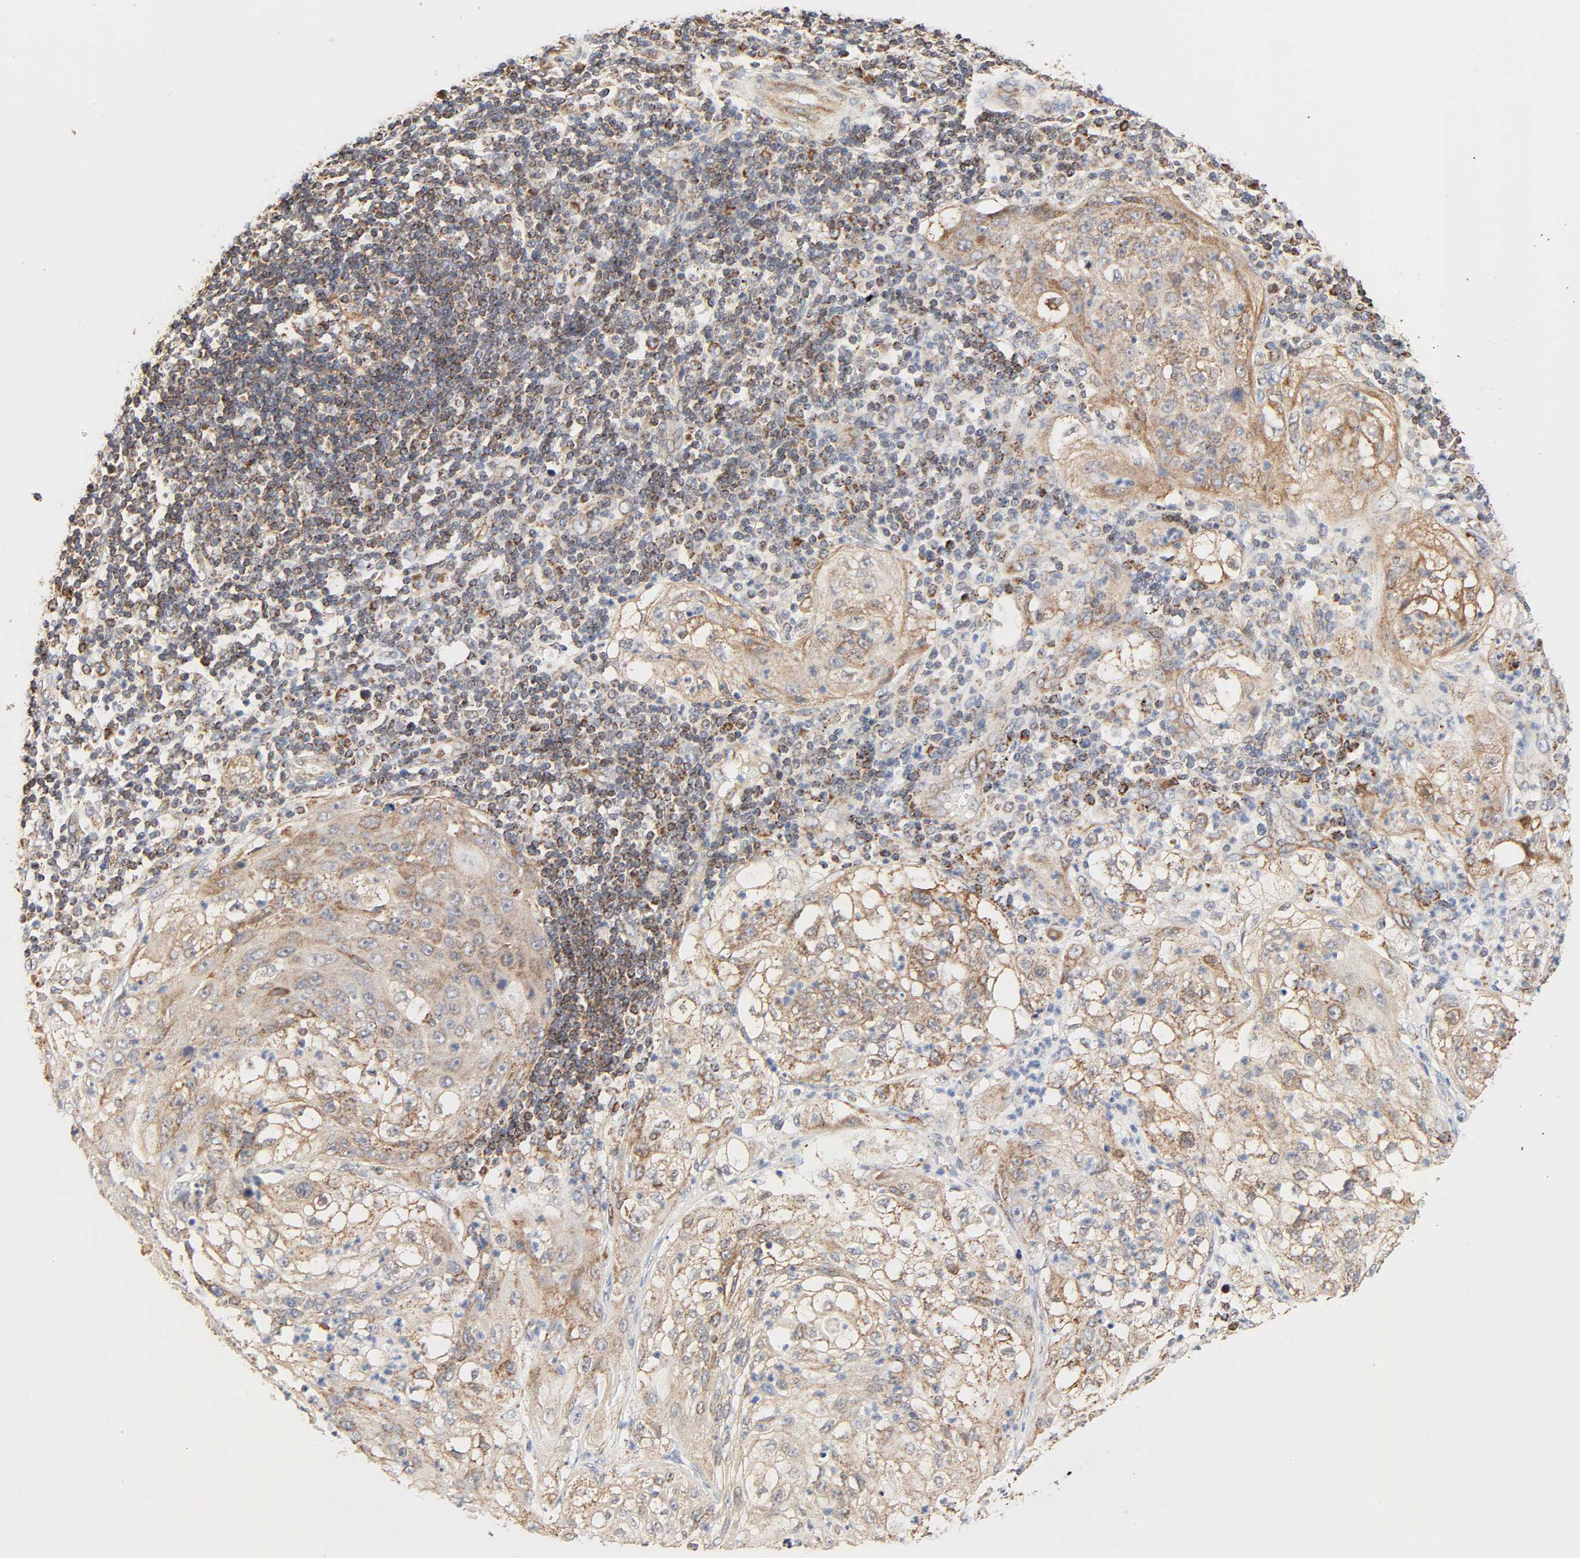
{"staining": {"intensity": "moderate", "quantity": ">75%", "location": "cytoplasmic/membranous"}, "tissue": "lung cancer", "cell_type": "Tumor cells", "image_type": "cancer", "snomed": [{"axis": "morphology", "description": "Inflammation, NOS"}, {"axis": "morphology", "description": "Squamous cell carcinoma, NOS"}, {"axis": "topography", "description": "Lymph node"}, {"axis": "topography", "description": "Soft tissue"}, {"axis": "topography", "description": "Lung"}], "caption": "There is medium levels of moderate cytoplasmic/membranous expression in tumor cells of squamous cell carcinoma (lung), as demonstrated by immunohistochemical staining (brown color).", "gene": "ZMAT5", "patient": {"sex": "male", "age": 66}}